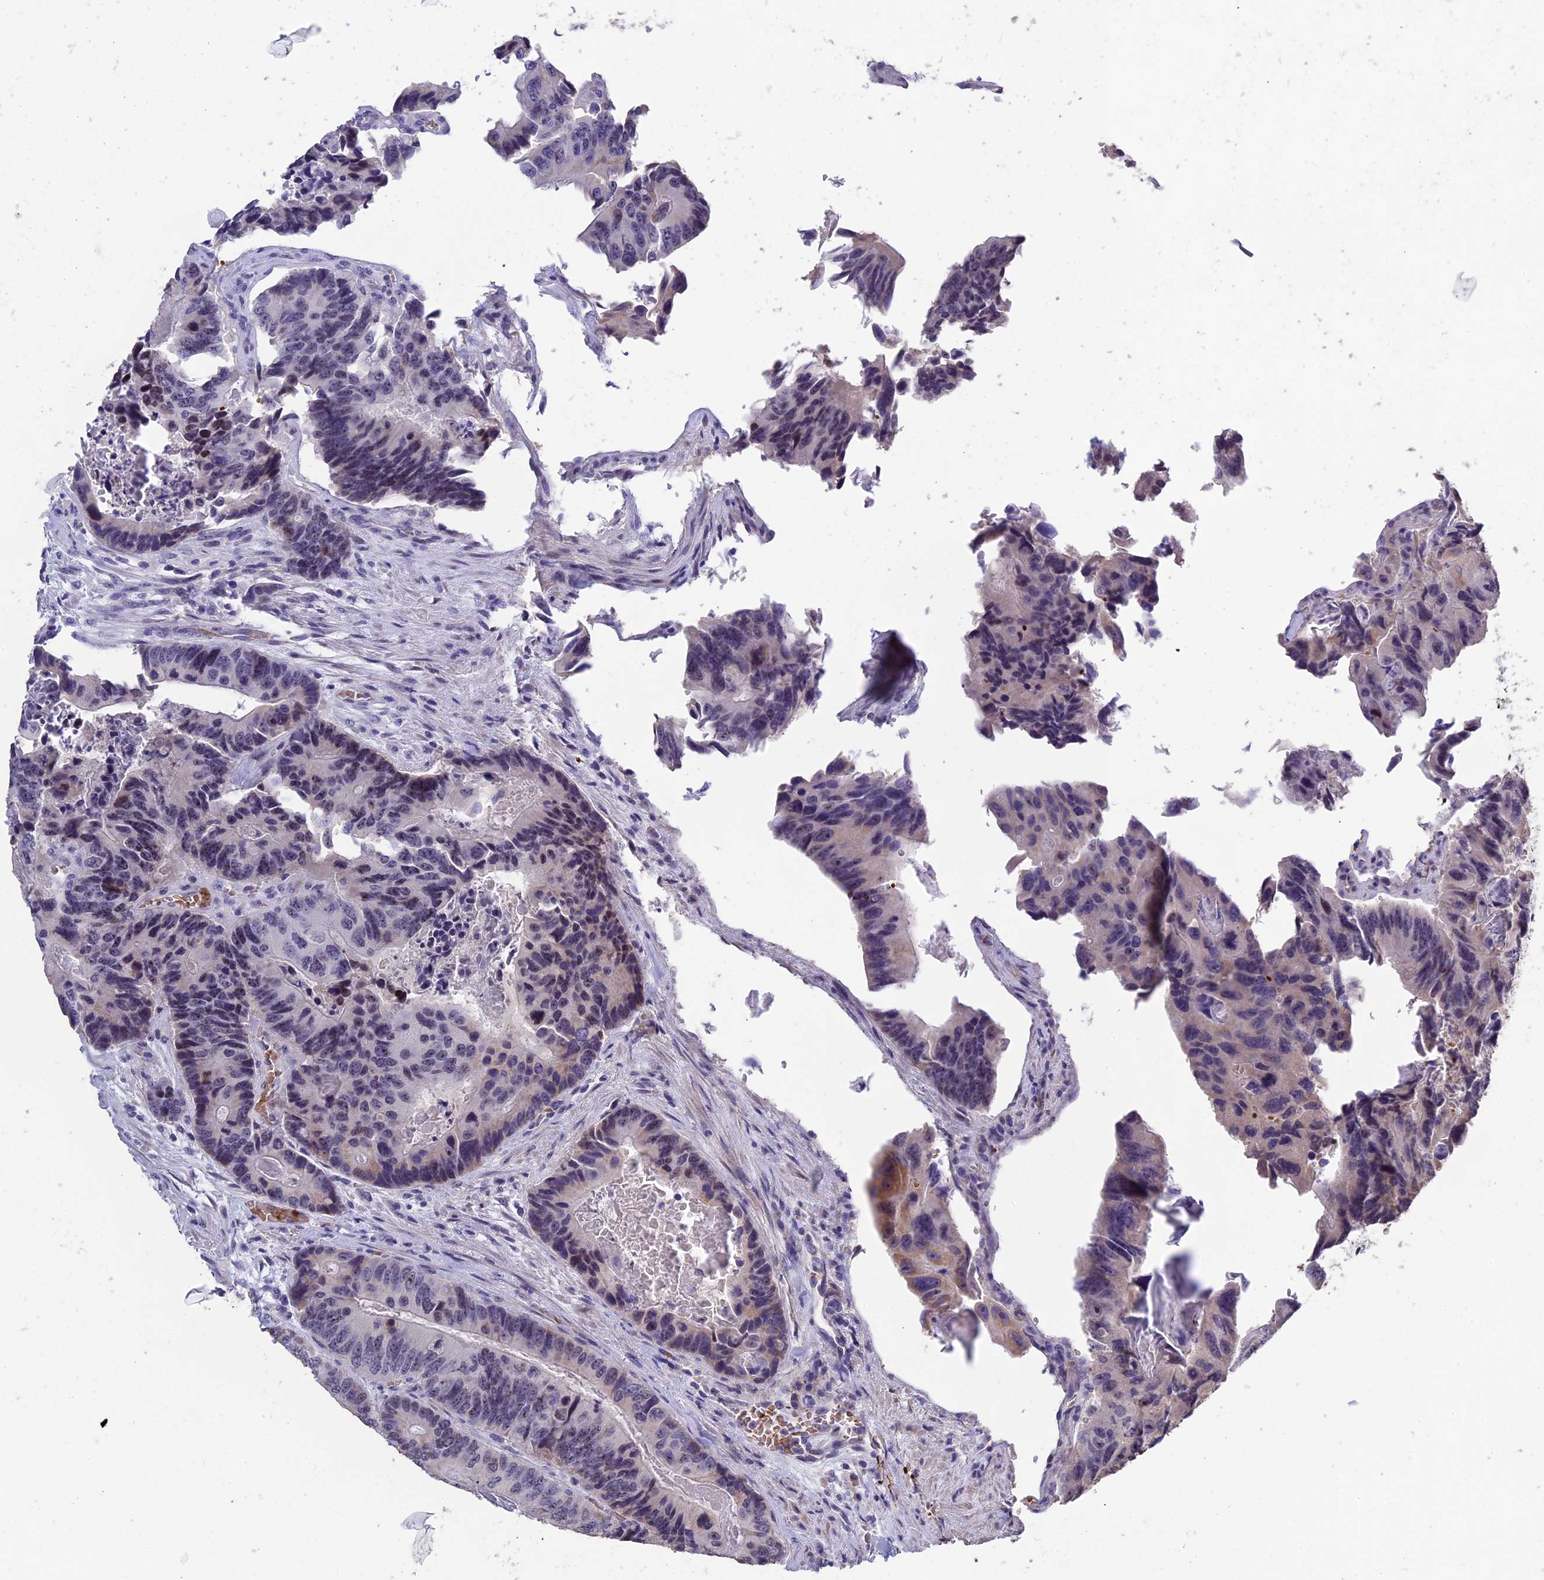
{"staining": {"intensity": "weak", "quantity": "<25%", "location": "nuclear"}, "tissue": "colorectal cancer", "cell_type": "Tumor cells", "image_type": "cancer", "snomed": [{"axis": "morphology", "description": "Adenocarcinoma, NOS"}, {"axis": "topography", "description": "Colon"}], "caption": "IHC micrograph of neoplastic tissue: colorectal adenocarcinoma stained with DAB (3,3'-diaminobenzidine) shows no significant protein expression in tumor cells.", "gene": "KNOP1", "patient": {"sex": "male", "age": 84}}